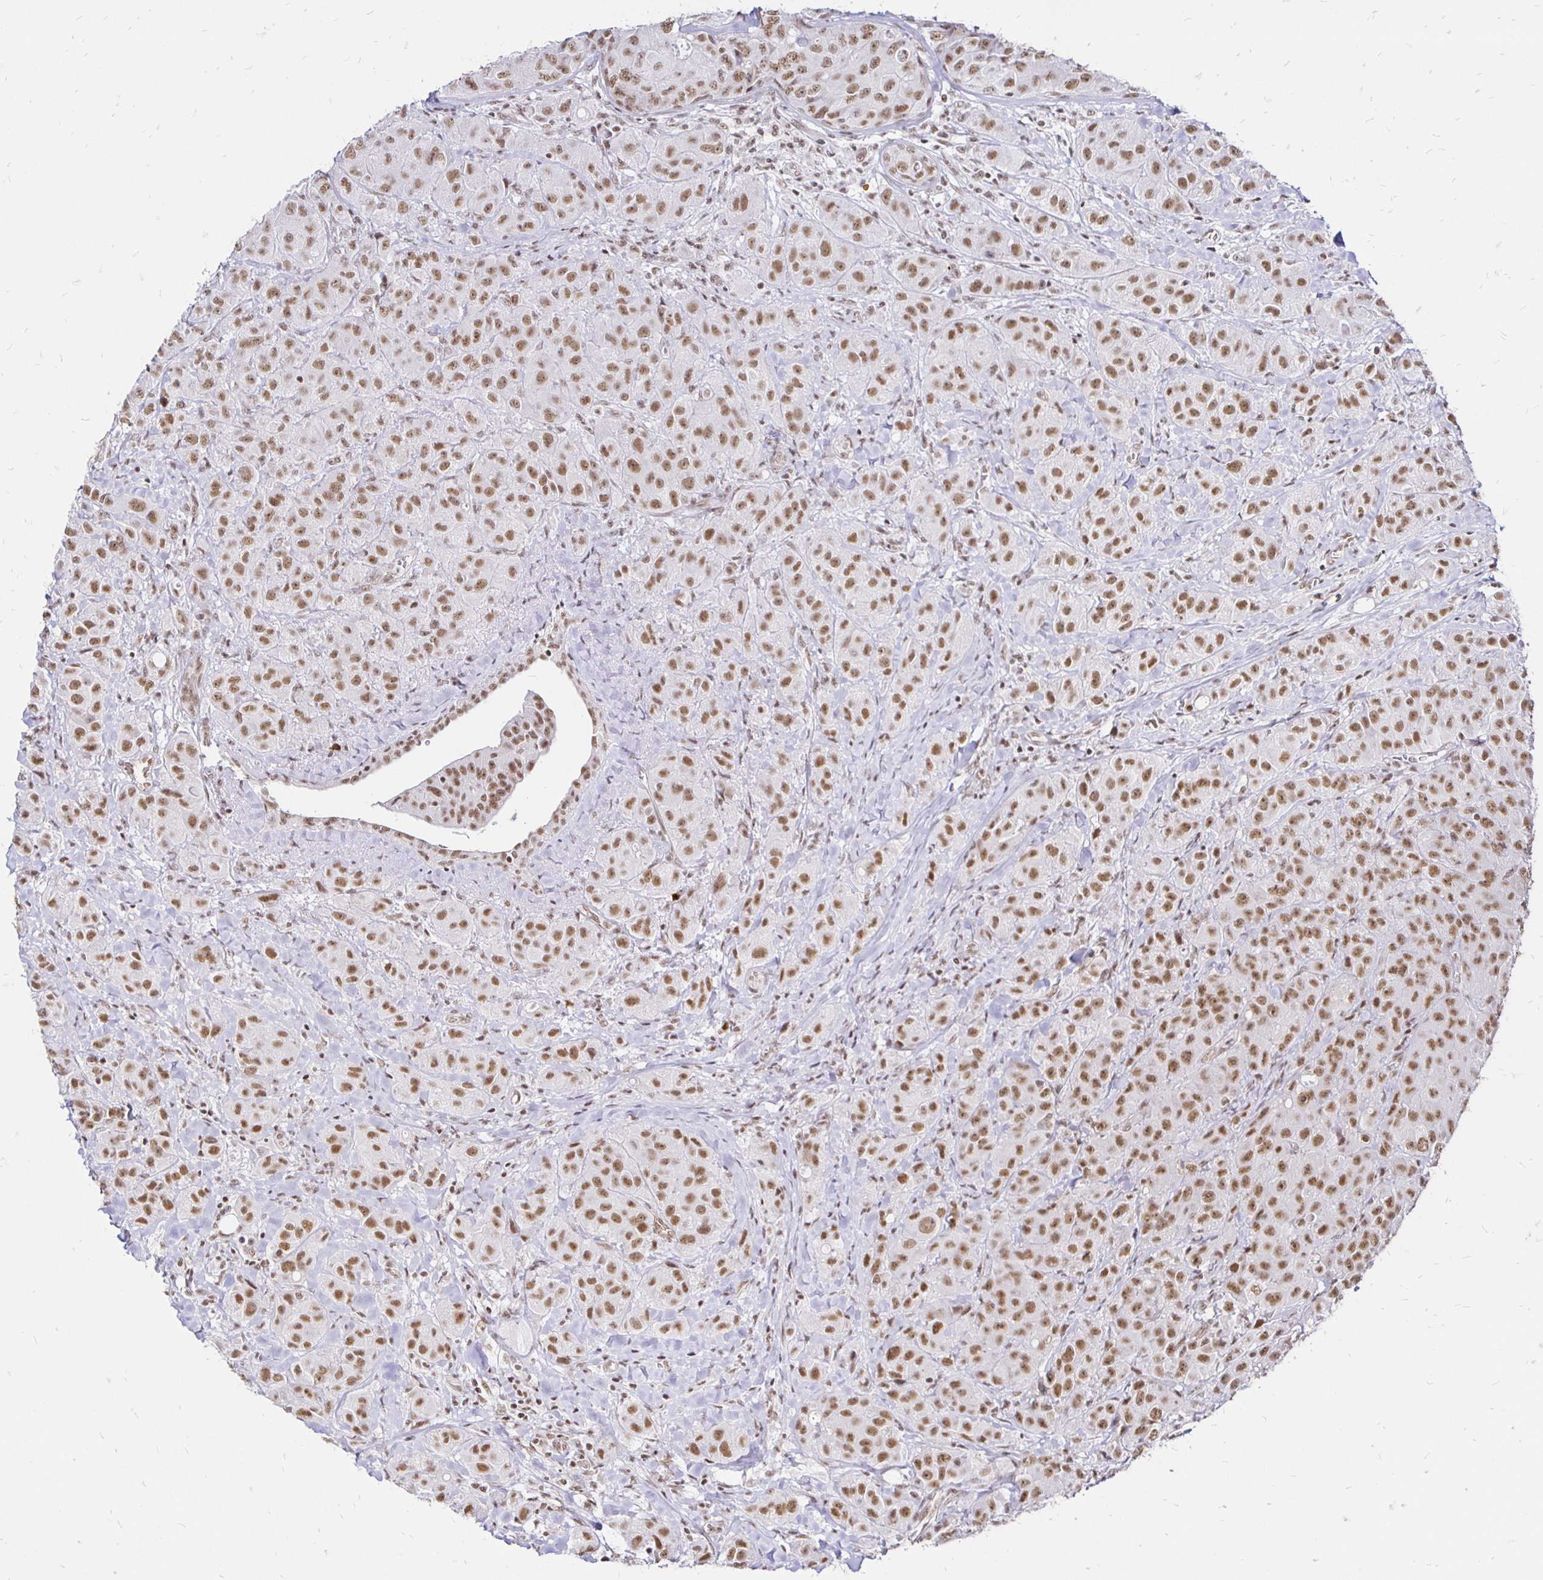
{"staining": {"intensity": "moderate", "quantity": ">75%", "location": "nuclear"}, "tissue": "breast cancer", "cell_type": "Tumor cells", "image_type": "cancer", "snomed": [{"axis": "morphology", "description": "Normal tissue, NOS"}, {"axis": "morphology", "description": "Duct carcinoma"}, {"axis": "topography", "description": "Breast"}], "caption": "The immunohistochemical stain highlights moderate nuclear positivity in tumor cells of invasive ductal carcinoma (breast) tissue.", "gene": "SIN3A", "patient": {"sex": "female", "age": 43}}